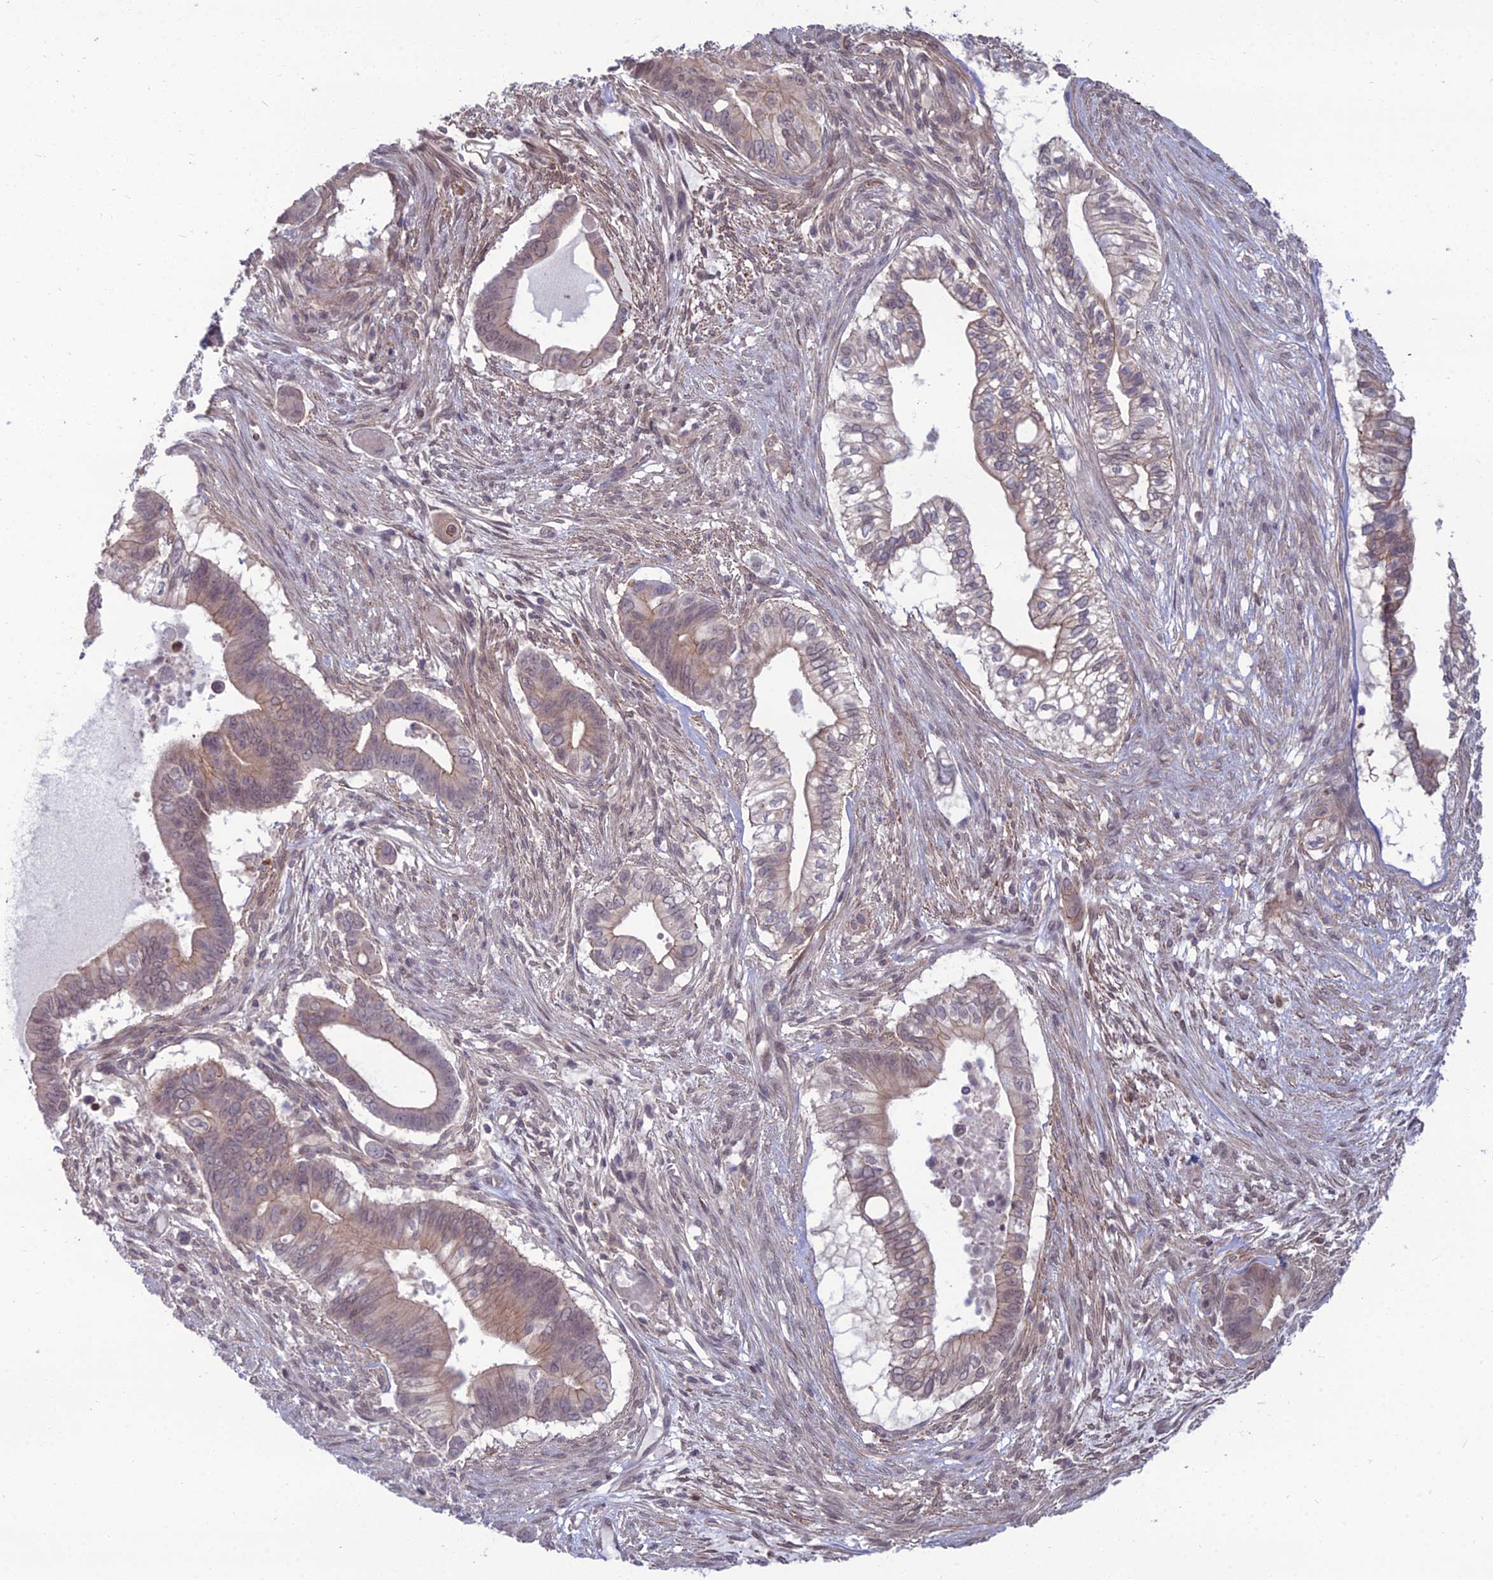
{"staining": {"intensity": "weak", "quantity": "25%-75%", "location": "cytoplasmic/membranous"}, "tissue": "pancreatic cancer", "cell_type": "Tumor cells", "image_type": "cancer", "snomed": [{"axis": "morphology", "description": "Adenocarcinoma, NOS"}, {"axis": "topography", "description": "Pancreas"}], "caption": "Brown immunohistochemical staining in human adenocarcinoma (pancreatic) shows weak cytoplasmic/membranous expression in about 25%-75% of tumor cells.", "gene": "OPA3", "patient": {"sex": "male", "age": 68}}